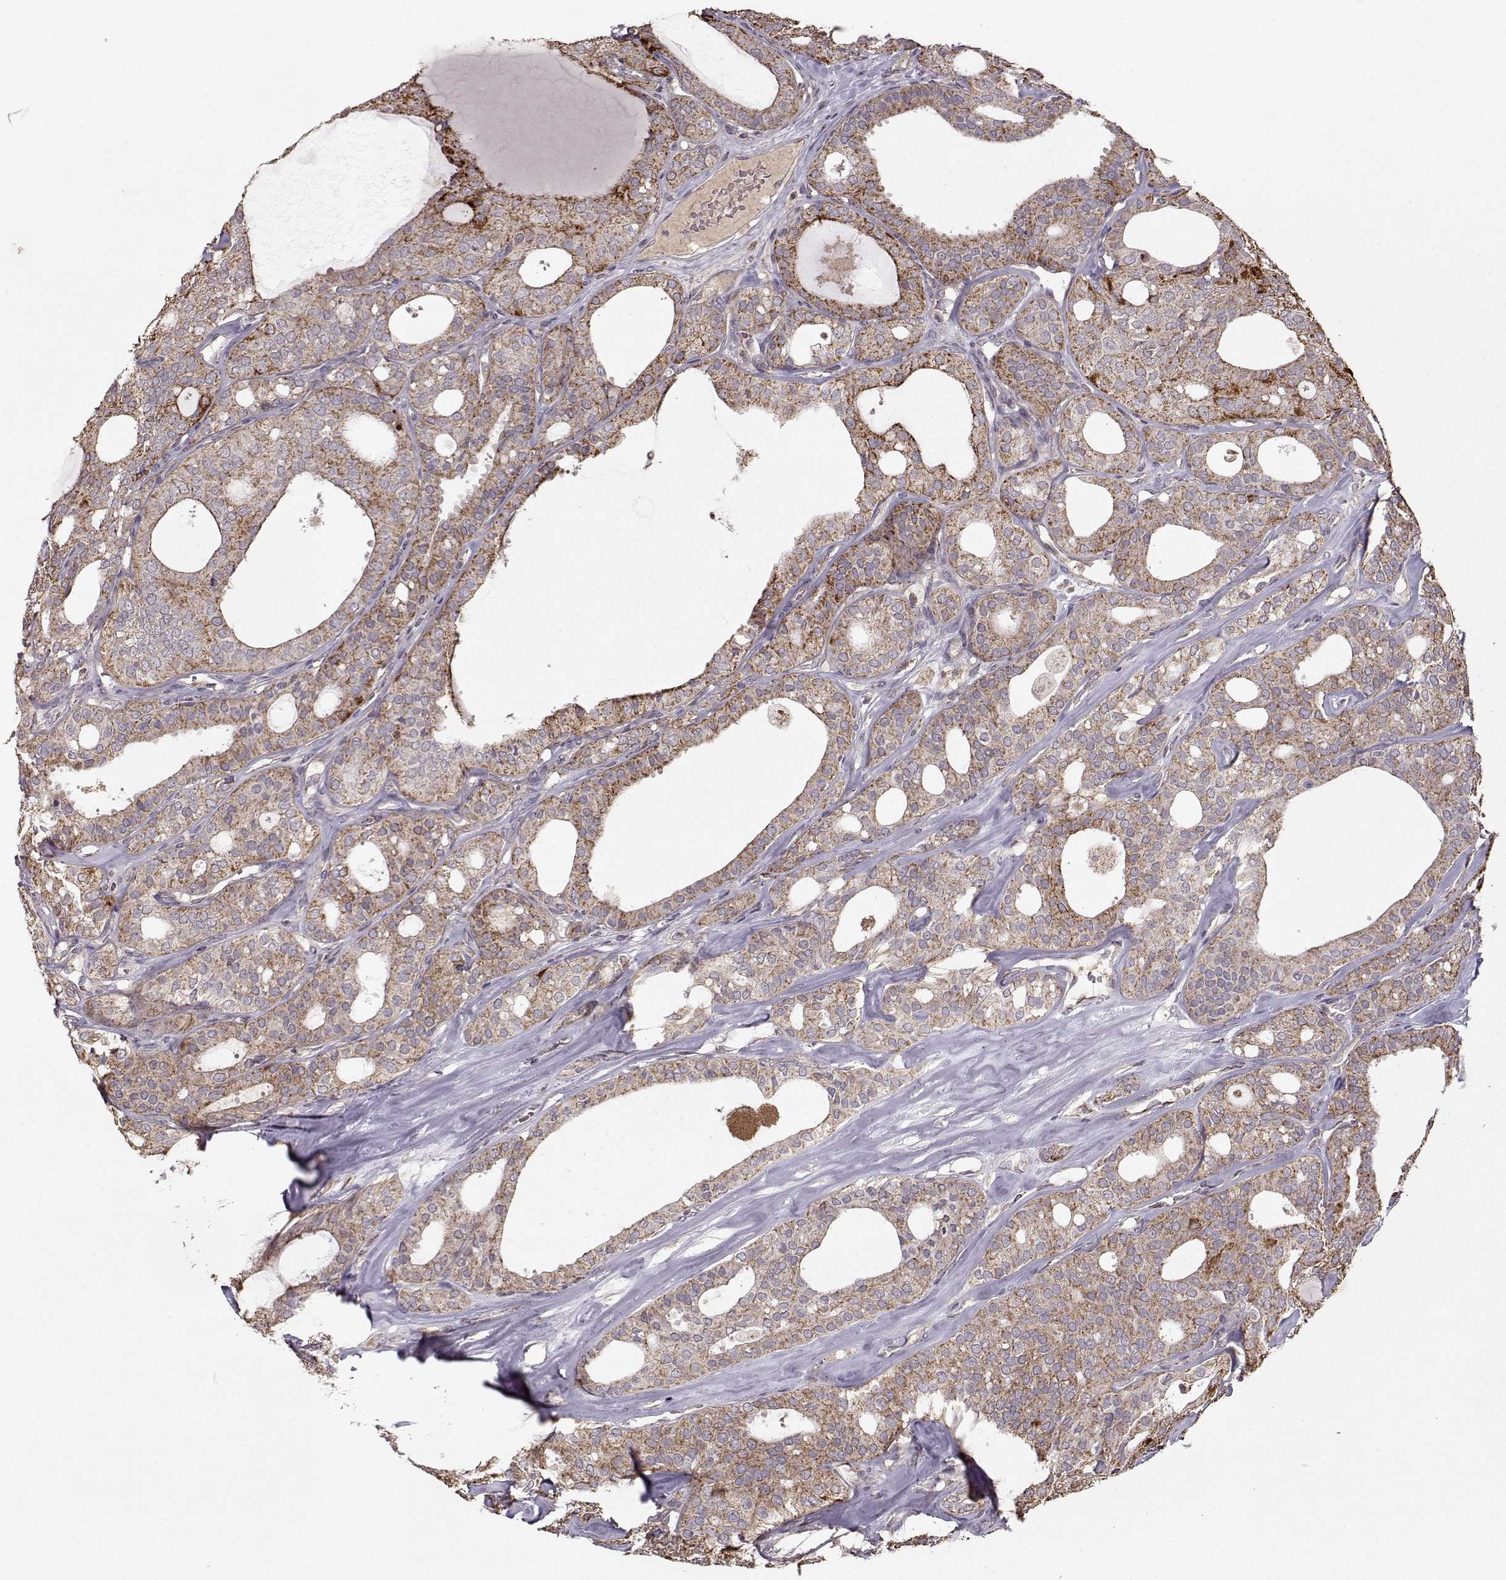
{"staining": {"intensity": "moderate", "quantity": ">75%", "location": "cytoplasmic/membranous"}, "tissue": "thyroid cancer", "cell_type": "Tumor cells", "image_type": "cancer", "snomed": [{"axis": "morphology", "description": "Follicular adenoma carcinoma, NOS"}, {"axis": "topography", "description": "Thyroid gland"}], "caption": "A histopathology image showing moderate cytoplasmic/membranous expression in approximately >75% of tumor cells in thyroid cancer (follicular adenoma carcinoma), as visualized by brown immunohistochemical staining.", "gene": "CMTM3", "patient": {"sex": "male", "age": 75}}